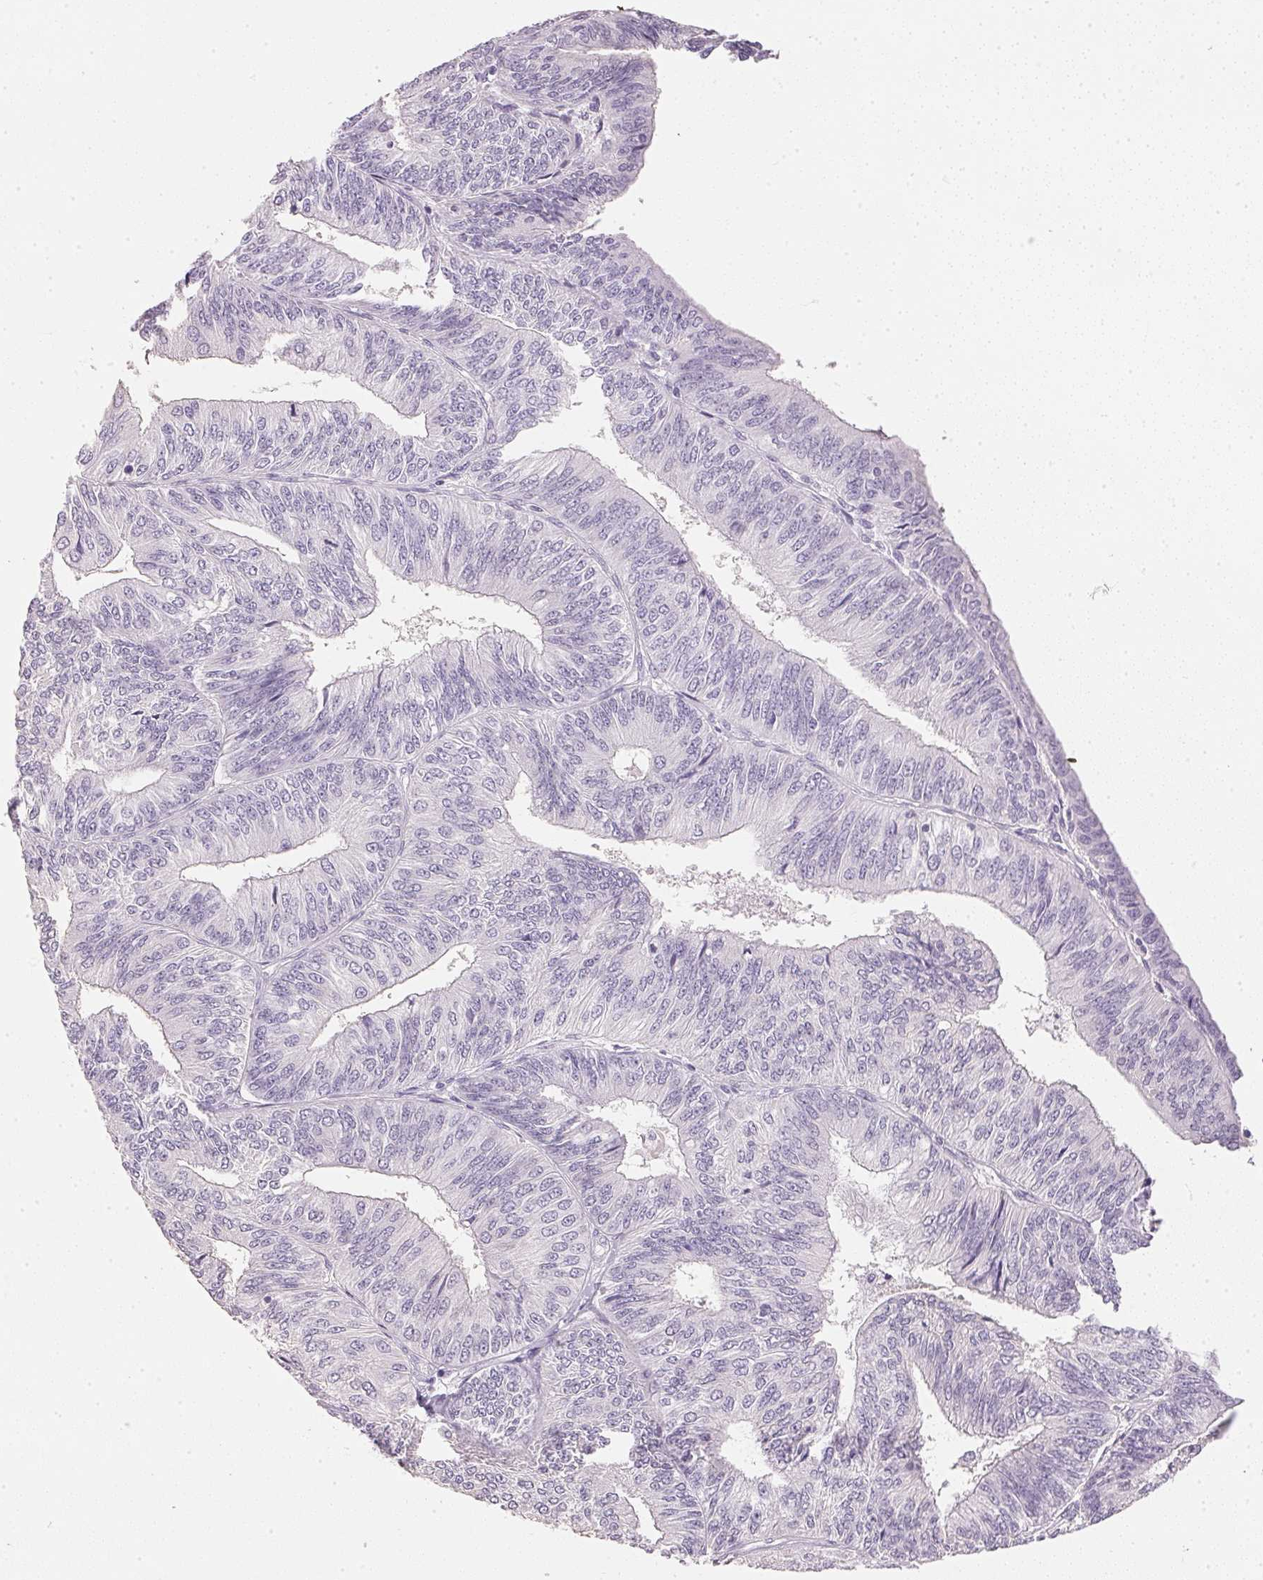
{"staining": {"intensity": "negative", "quantity": "none", "location": "none"}, "tissue": "endometrial cancer", "cell_type": "Tumor cells", "image_type": "cancer", "snomed": [{"axis": "morphology", "description": "Adenocarcinoma, NOS"}, {"axis": "topography", "description": "Endometrium"}], "caption": "Micrograph shows no significant protein positivity in tumor cells of adenocarcinoma (endometrial).", "gene": "IGFBP1", "patient": {"sex": "female", "age": 58}}